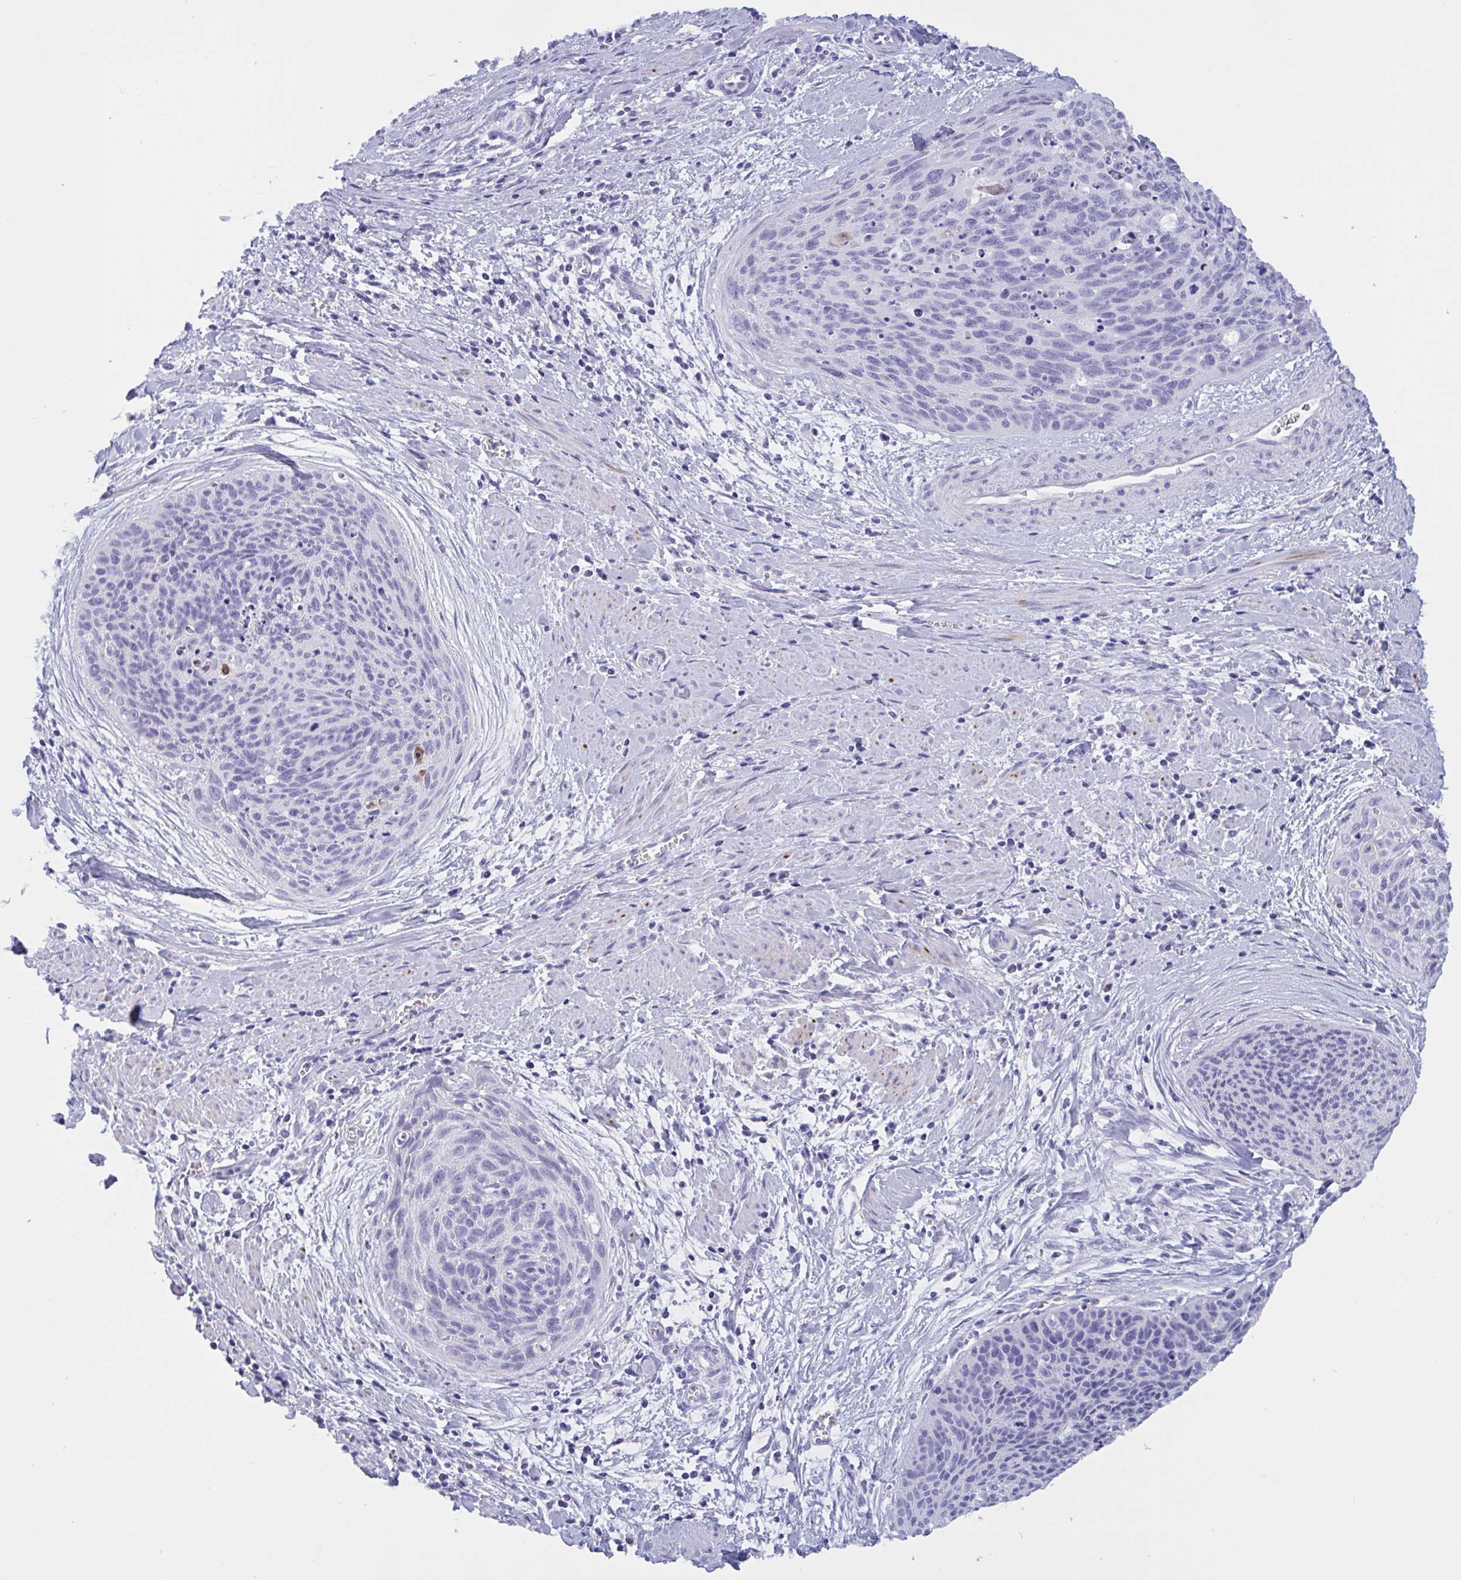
{"staining": {"intensity": "negative", "quantity": "none", "location": "none"}, "tissue": "cervical cancer", "cell_type": "Tumor cells", "image_type": "cancer", "snomed": [{"axis": "morphology", "description": "Squamous cell carcinoma, NOS"}, {"axis": "topography", "description": "Cervix"}], "caption": "IHC histopathology image of neoplastic tissue: squamous cell carcinoma (cervical) stained with DAB shows no significant protein staining in tumor cells.", "gene": "OXLD1", "patient": {"sex": "female", "age": 55}}